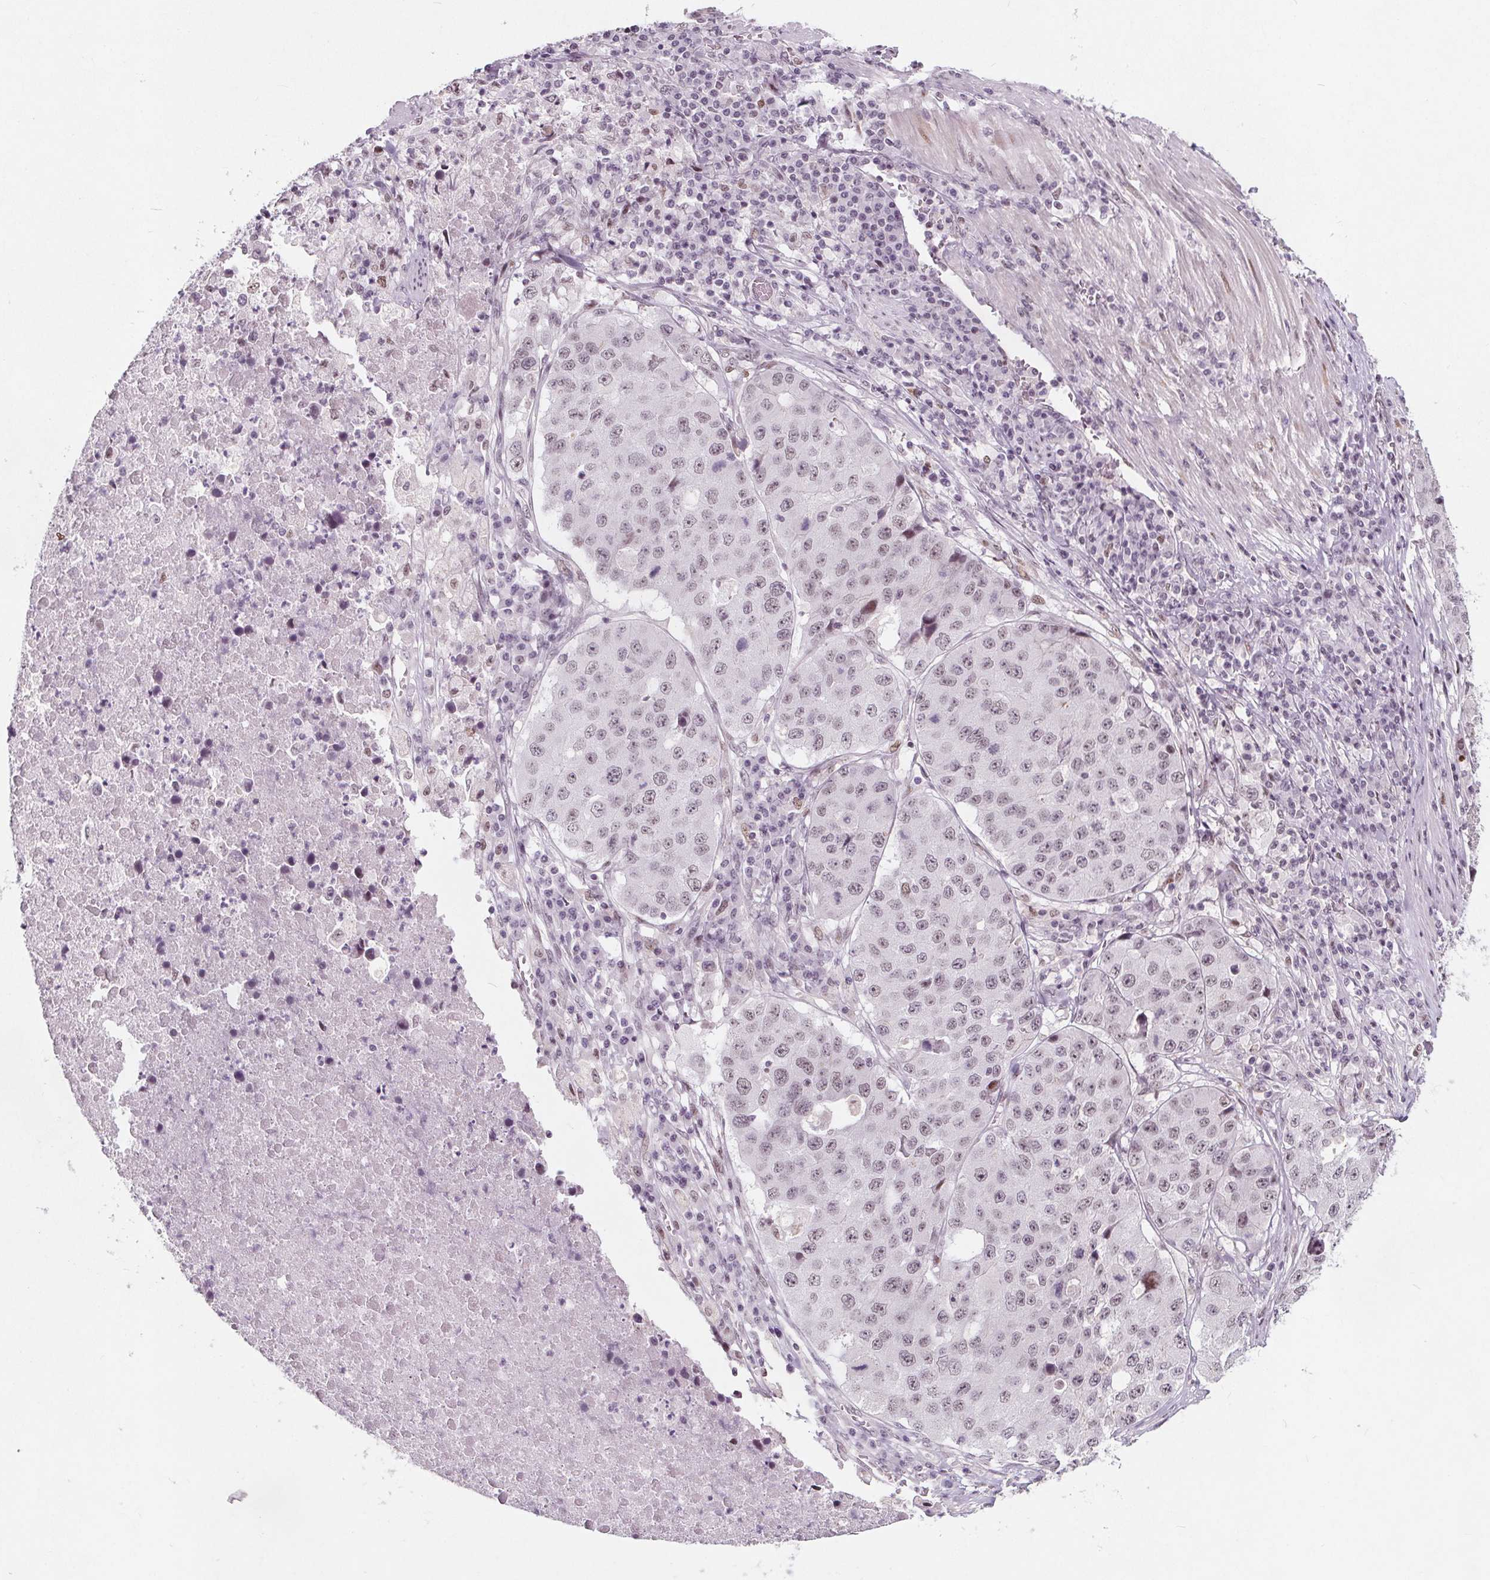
{"staining": {"intensity": "weak", "quantity": "<25%", "location": "nuclear"}, "tissue": "stomach cancer", "cell_type": "Tumor cells", "image_type": "cancer", "snomed": [{"axis": "morphology", "description": "Adenocarcinoma, NOS"}, {"axis": "topography", "description": "Stomach"}], "caption": "An image of stomach cancer stained for a protein reveals no brown staining in tumor cells.", "gene": "TAF6L", "patient": {"sex": "male", "age": 71}}